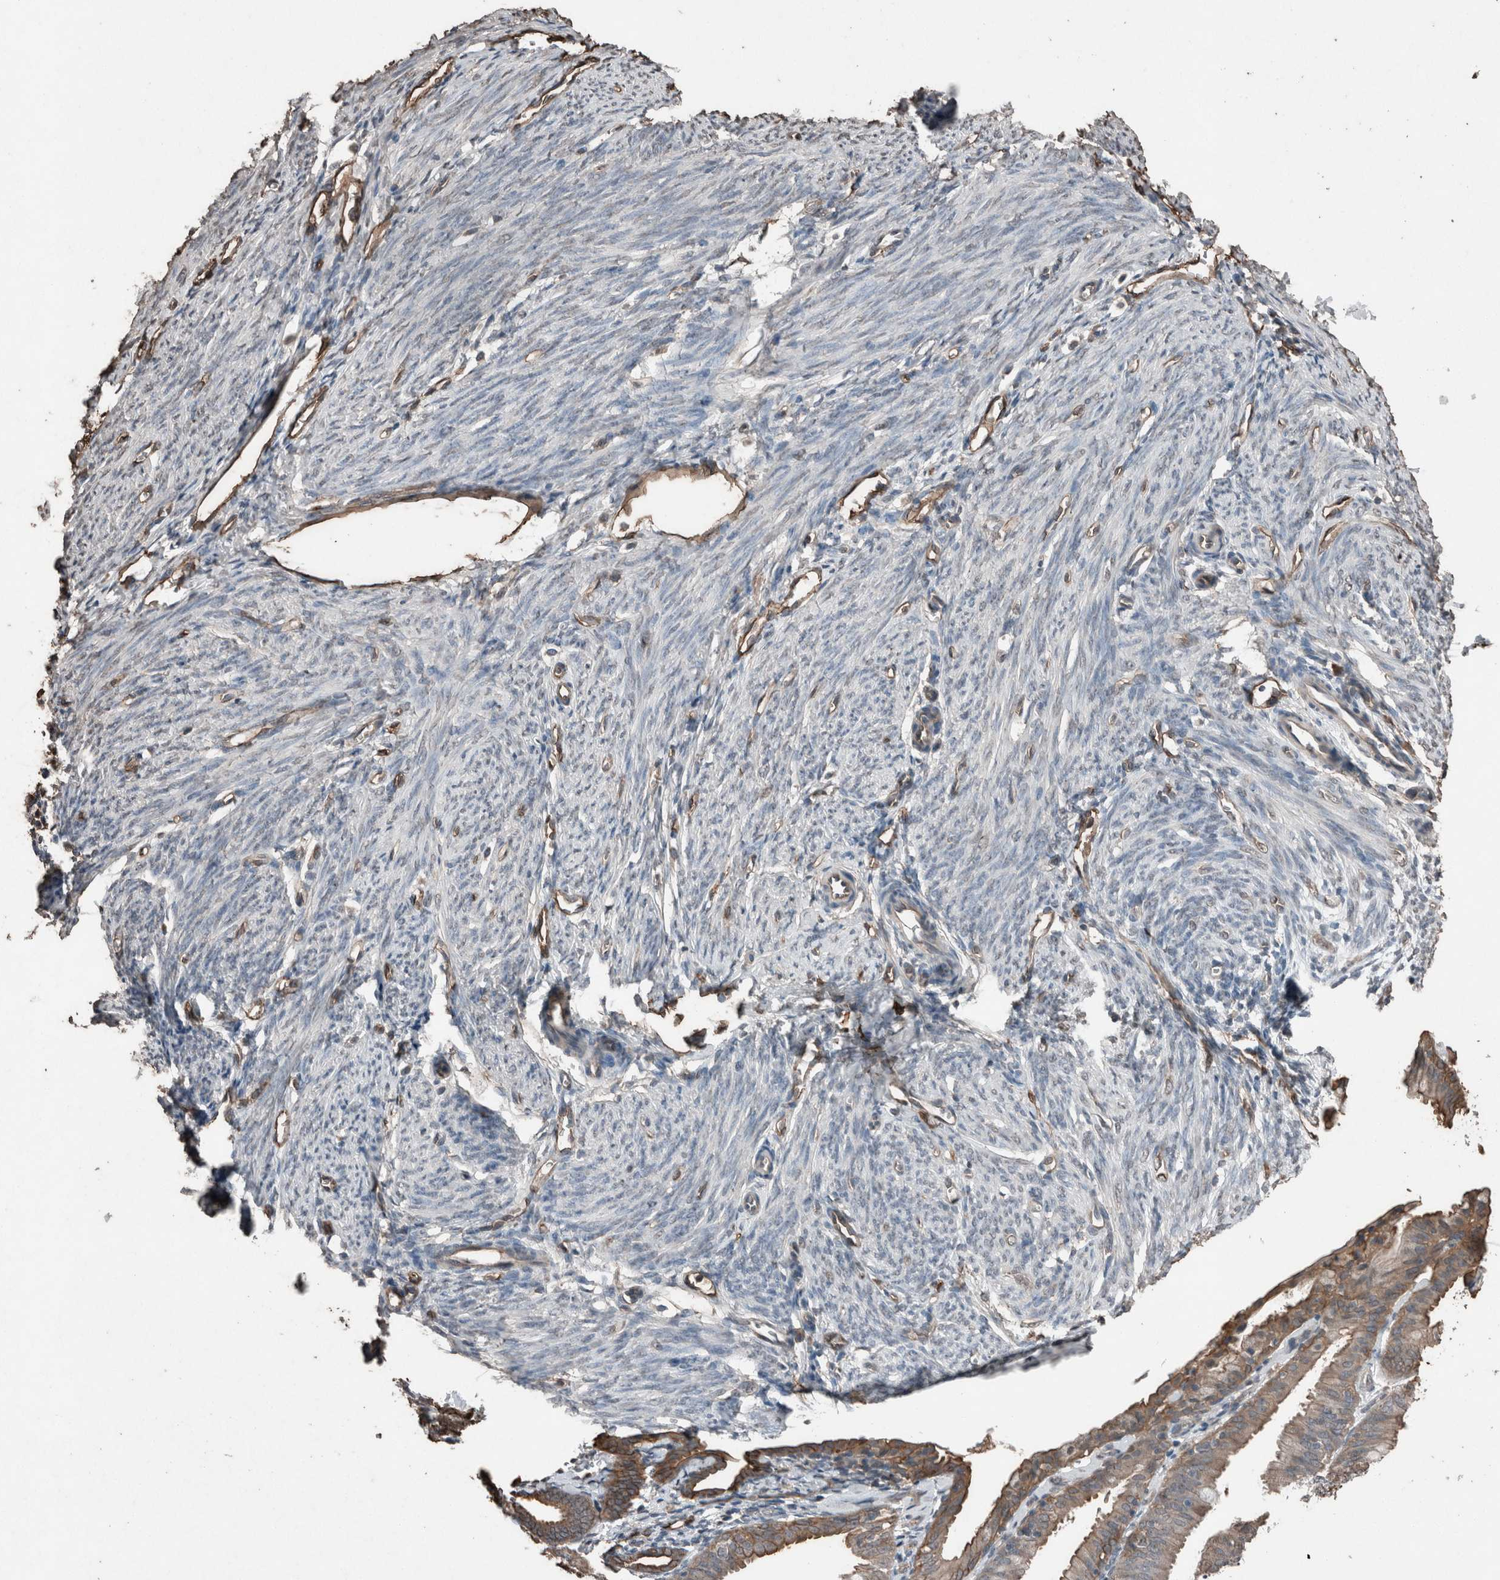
{"staining": {"intensity": "negative", "quantity": "none", "location": "none"}, "tissue": "endometrium", "cell_type": "Cells in endometrial stroma", "image_type": "normal", "snomed": [{"axis": "morphology", "description": "Normal tissue, NOS"}, {"axis": "morphology", "description": "Adenocarcinoma, NOS"}, {"axis": "topography", "description": "Endometrium"}], "caption": "Immunohistochemical staining of benign endometrium reveals no significant positivity in cells in endometrial stroma. (Brightfield microscopy of DAB IHC at high magnification).", "gene": "S100A10", "patient": {"sex": "female", "age": 57}}